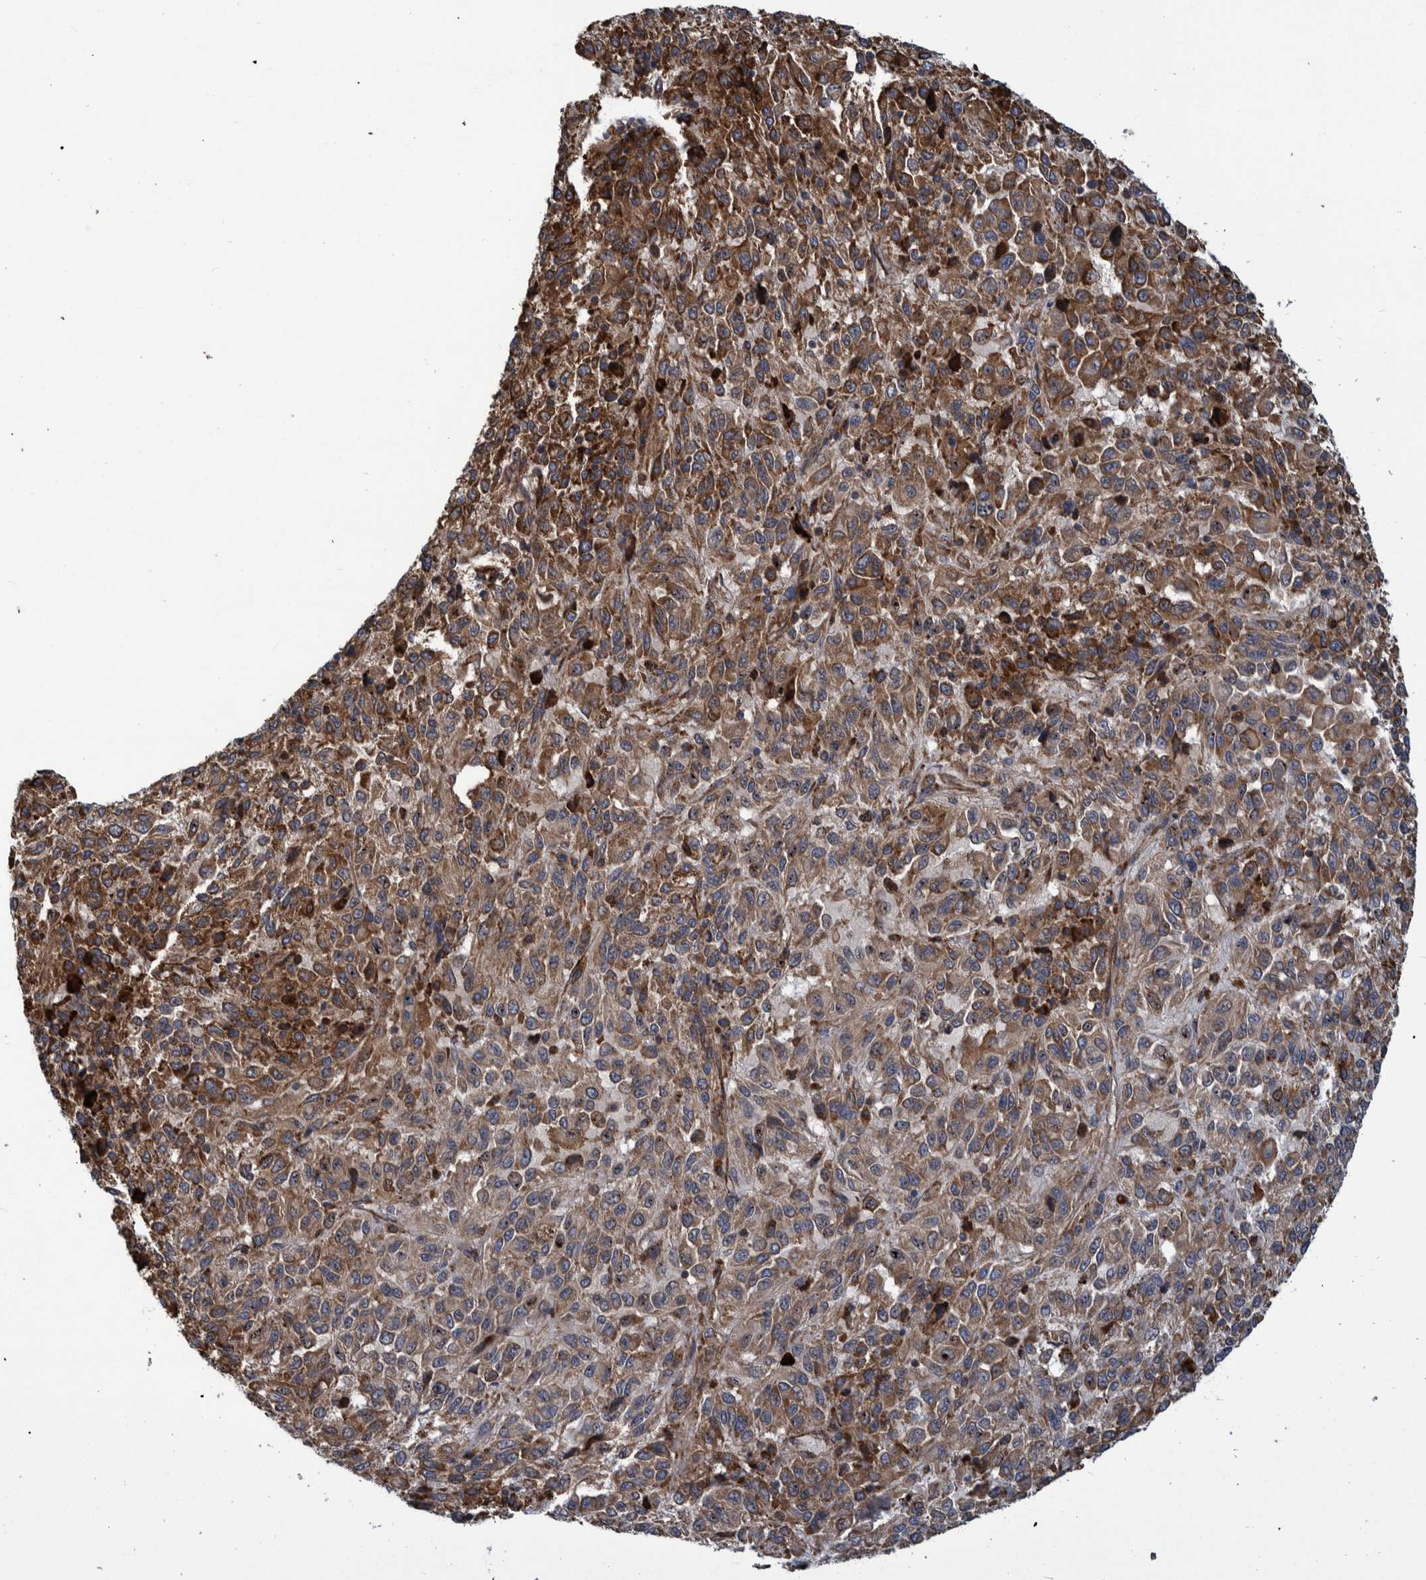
{"staining": {"intensity": "moderate", "quantity": ">75%", "location": "cytoplasmic/membranous"}, "tissue": "melanoma", "cell_type": "Tumor cells", "image_type": "cancer", "snomed": [{"axis": "morphology", "description": "Malignant melanoma, Metastatic site"}, {"axis": "topography", "description": "Lung"}], "caption": "Protein expression analysis of human melanoma reveals moderate cytoplasmic/membranous expression in approximately >75% of tumor cells.", "gene": "SPAG5", "patient": {"sex": "male", "age": 64}}